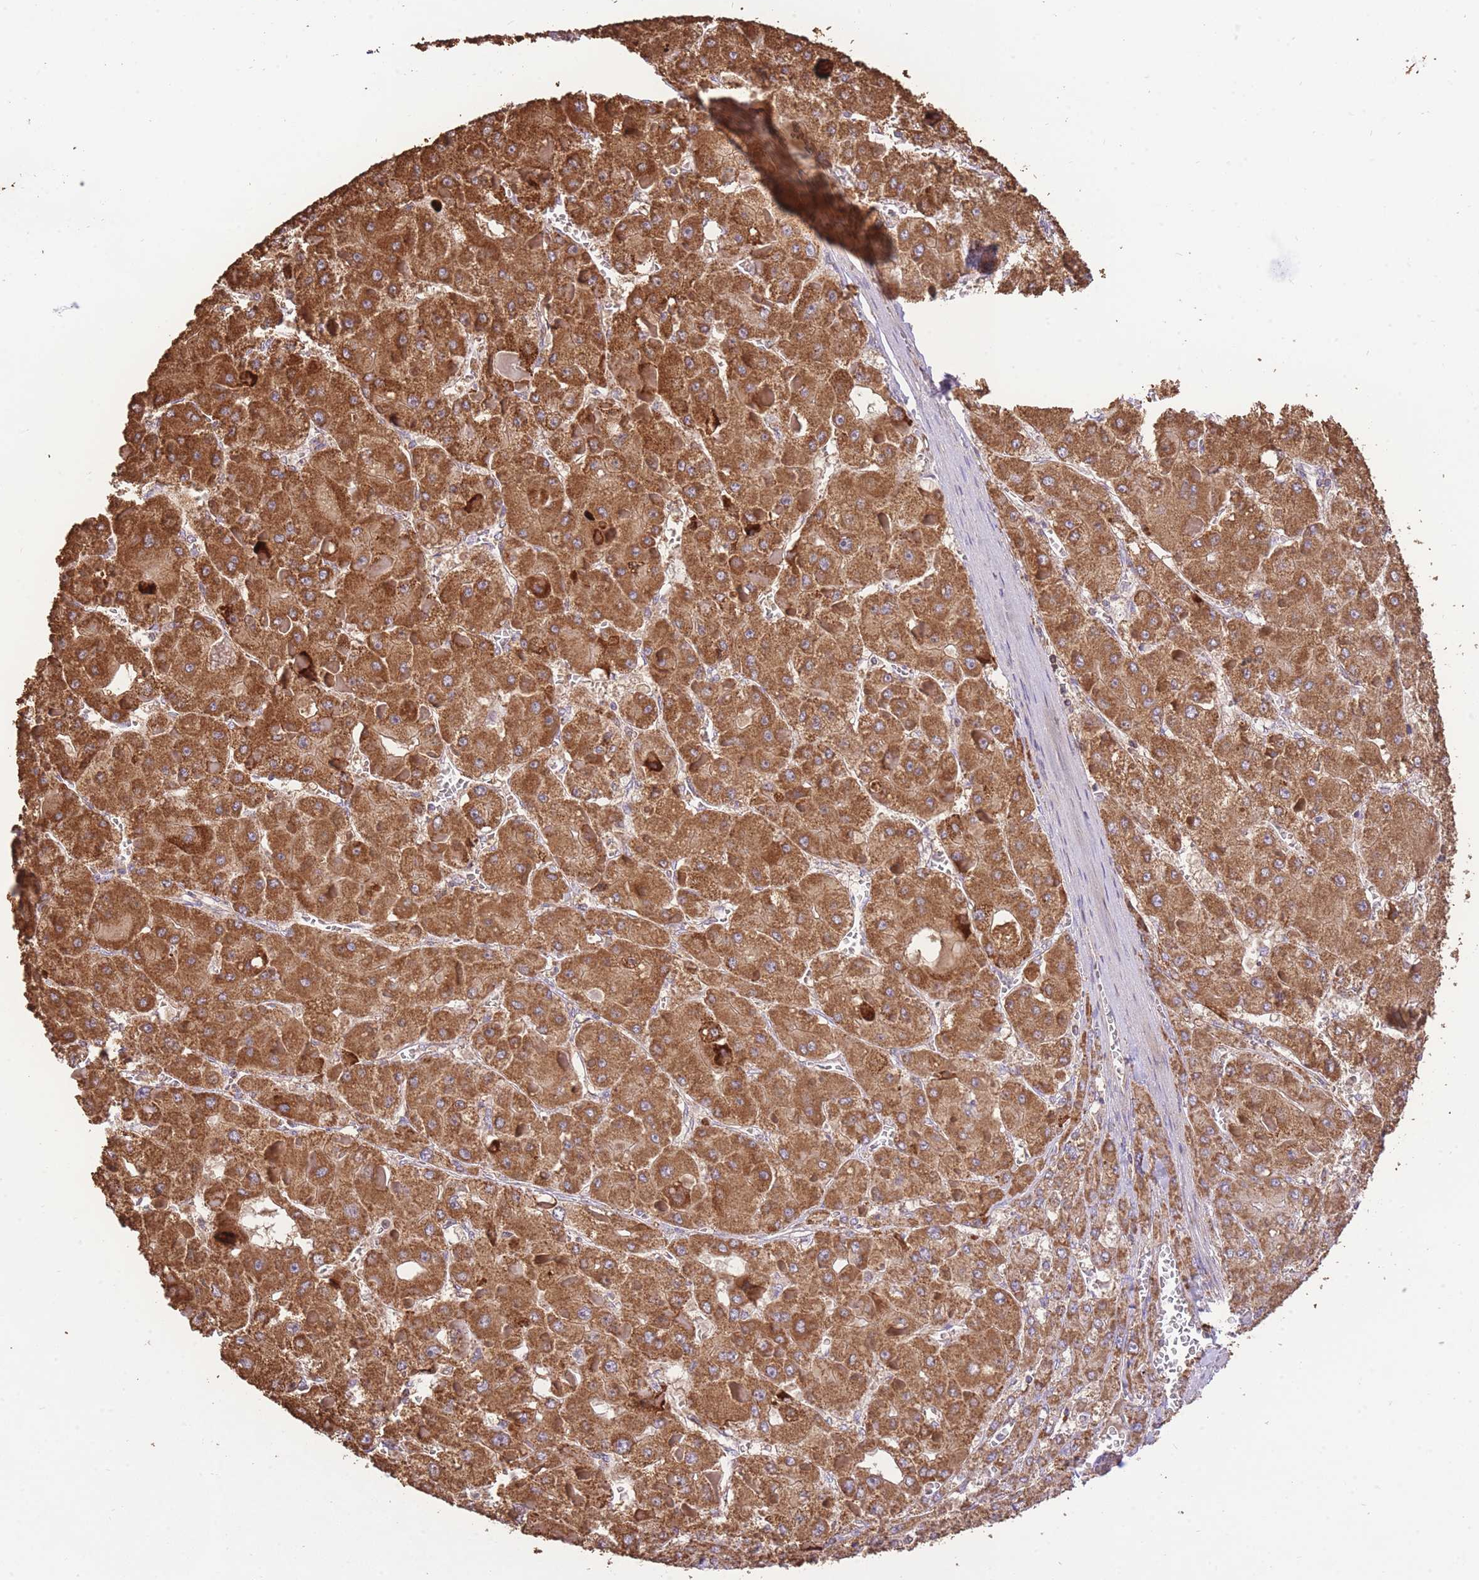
{"staining": {"intensity": "strong", "quantity": ">75%", "location": "cytoplasmic/membranous"}, "tissue": "liver cancer", "cell_type": "Tumor cells", "image_type": "cancer", "snomed": [{"axis": "morphology", "description": "Carcinoma, Hepatocellular, NOS"}, {"axis": "topography", "description": "Liver"}], "caption": "The immunohistochemical stain highlights strong cytoplasmic/membranous staining in tumor cells of liver cancer (hepatocellular carcinoma) tissue.", "gene": "PREP", "patient": {"sex": "female", "age": 73}}